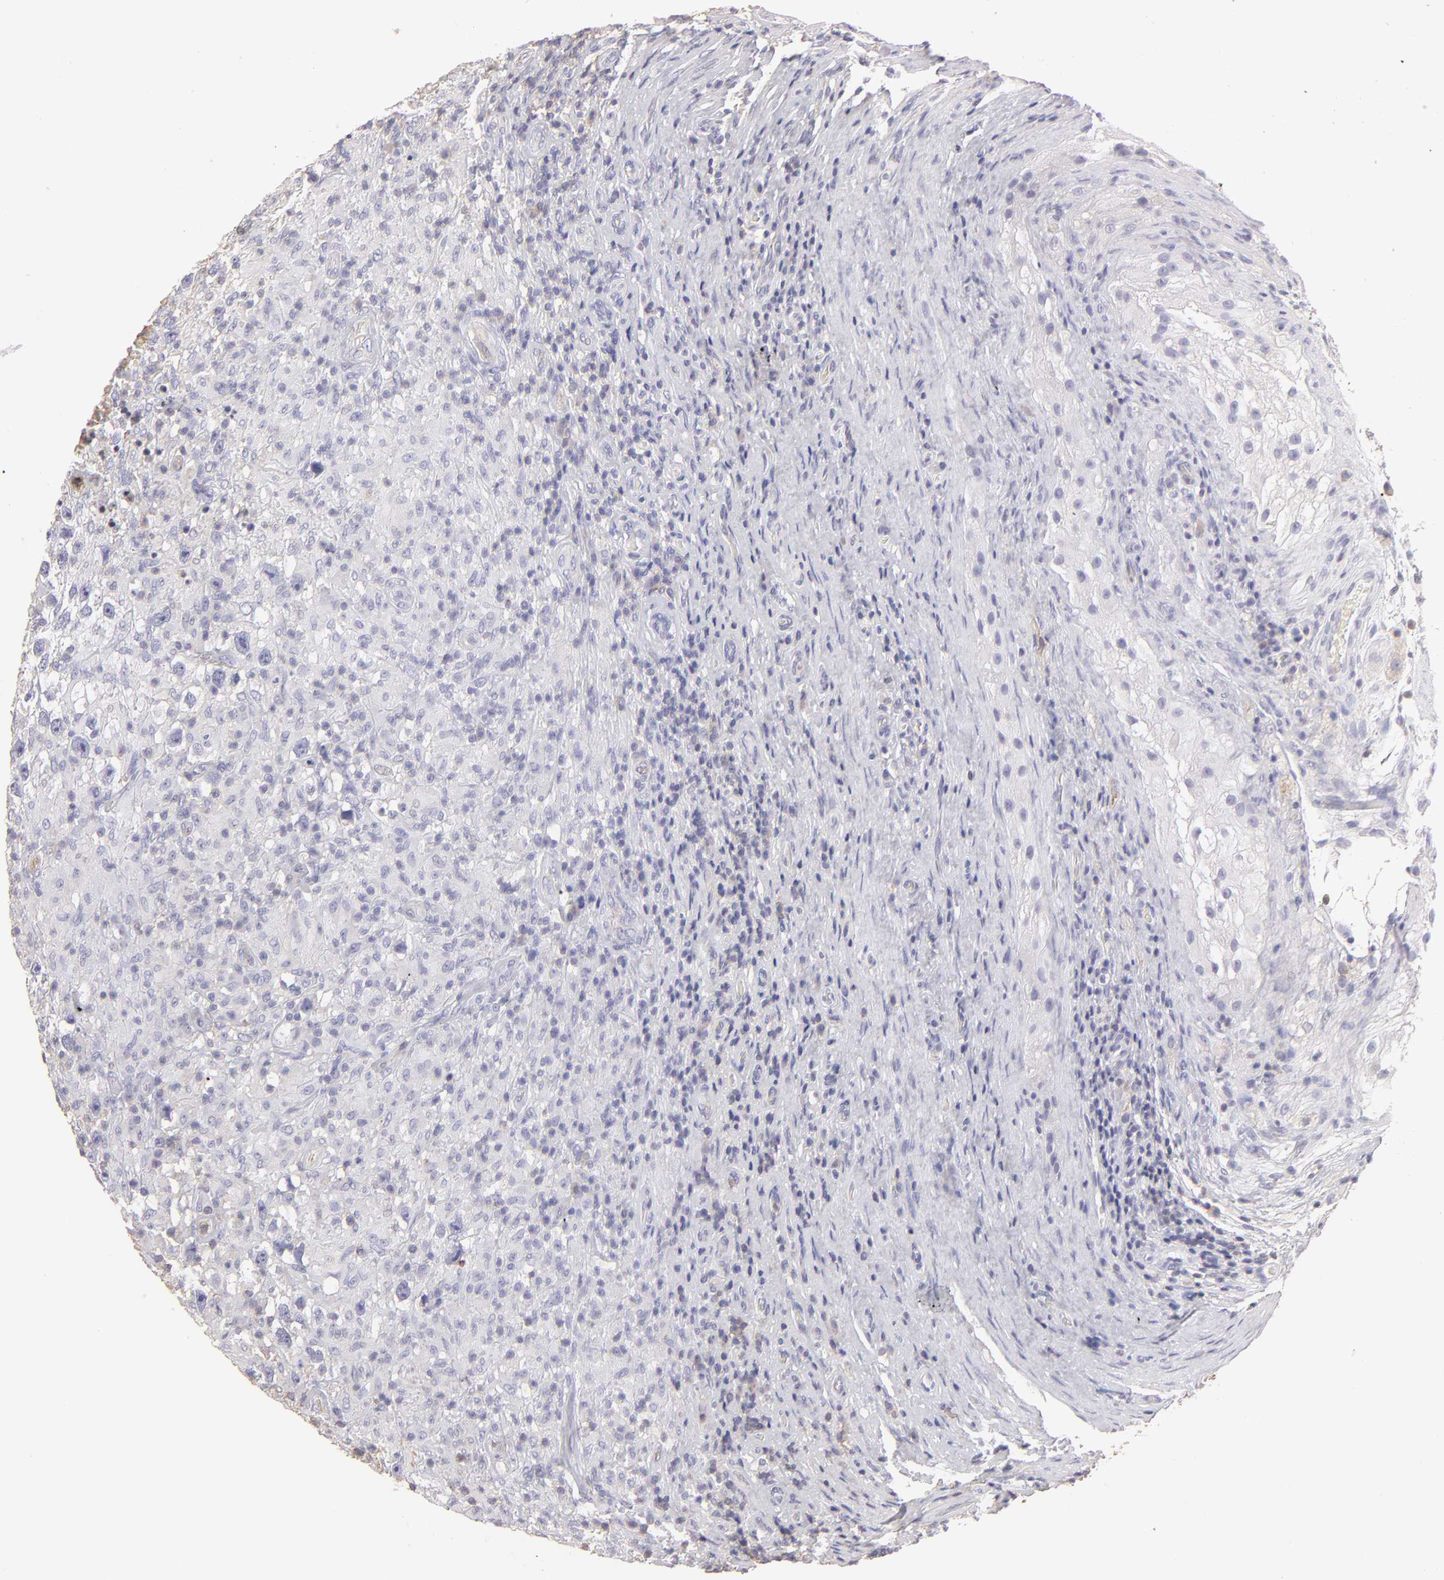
{"staining": {"intensity": "negative", "quantity": "none", "location": "none"}, "tissue": "testis cancer", "cell_type": "Tumor cells", "image_type": "cancer", "snomed": [{"axis": "morphology", "description": "Seminoma, NOS"}, {"axis": "topography", "description": "Testis"}], "caption": "The immunohistochemistry histopathology image has no significant staining in tumor cells of testis cancer tissue.", "gene": "ABCB1", "patient": {"sex": "male", "age": 34}}